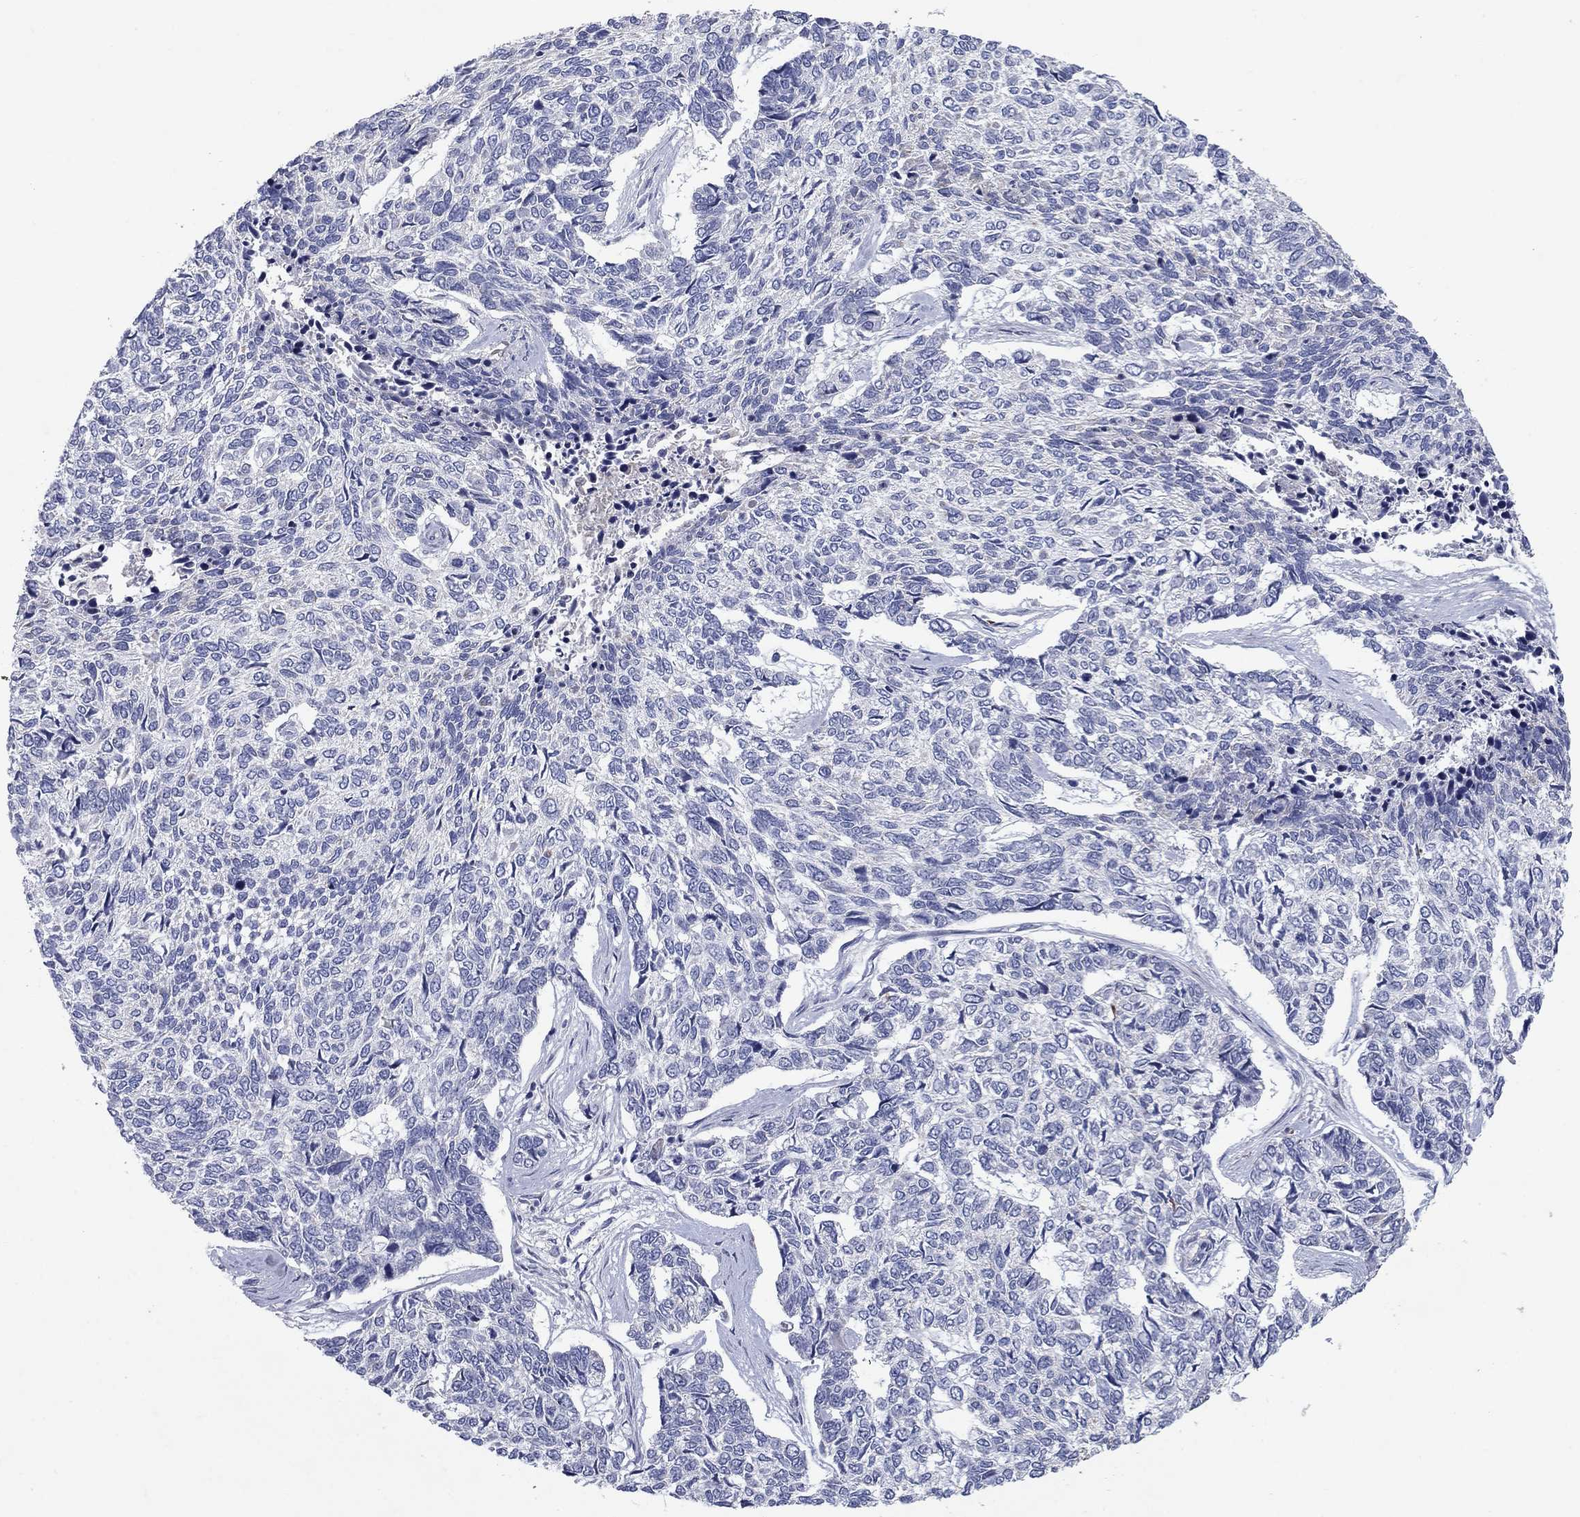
{"staining": {"intensity": "negative", "quantity": "none", "location": "none"}, "tissue": "skin cancer", "cell_type": "Tumor cells", "image_type": "cancer", "snomed": [{"axis": "morphology", "description": "Basal cell carcinoma"}, {"axis": "topography", "description": "Skin"}], "caption": "This is a micrograph of immunohistochemistry staining of basal cell carcinoma (skin), which shows no staining in tumor cells.", "gene": "PTGDS", "patient": {"sex": "female", "age": 65}}